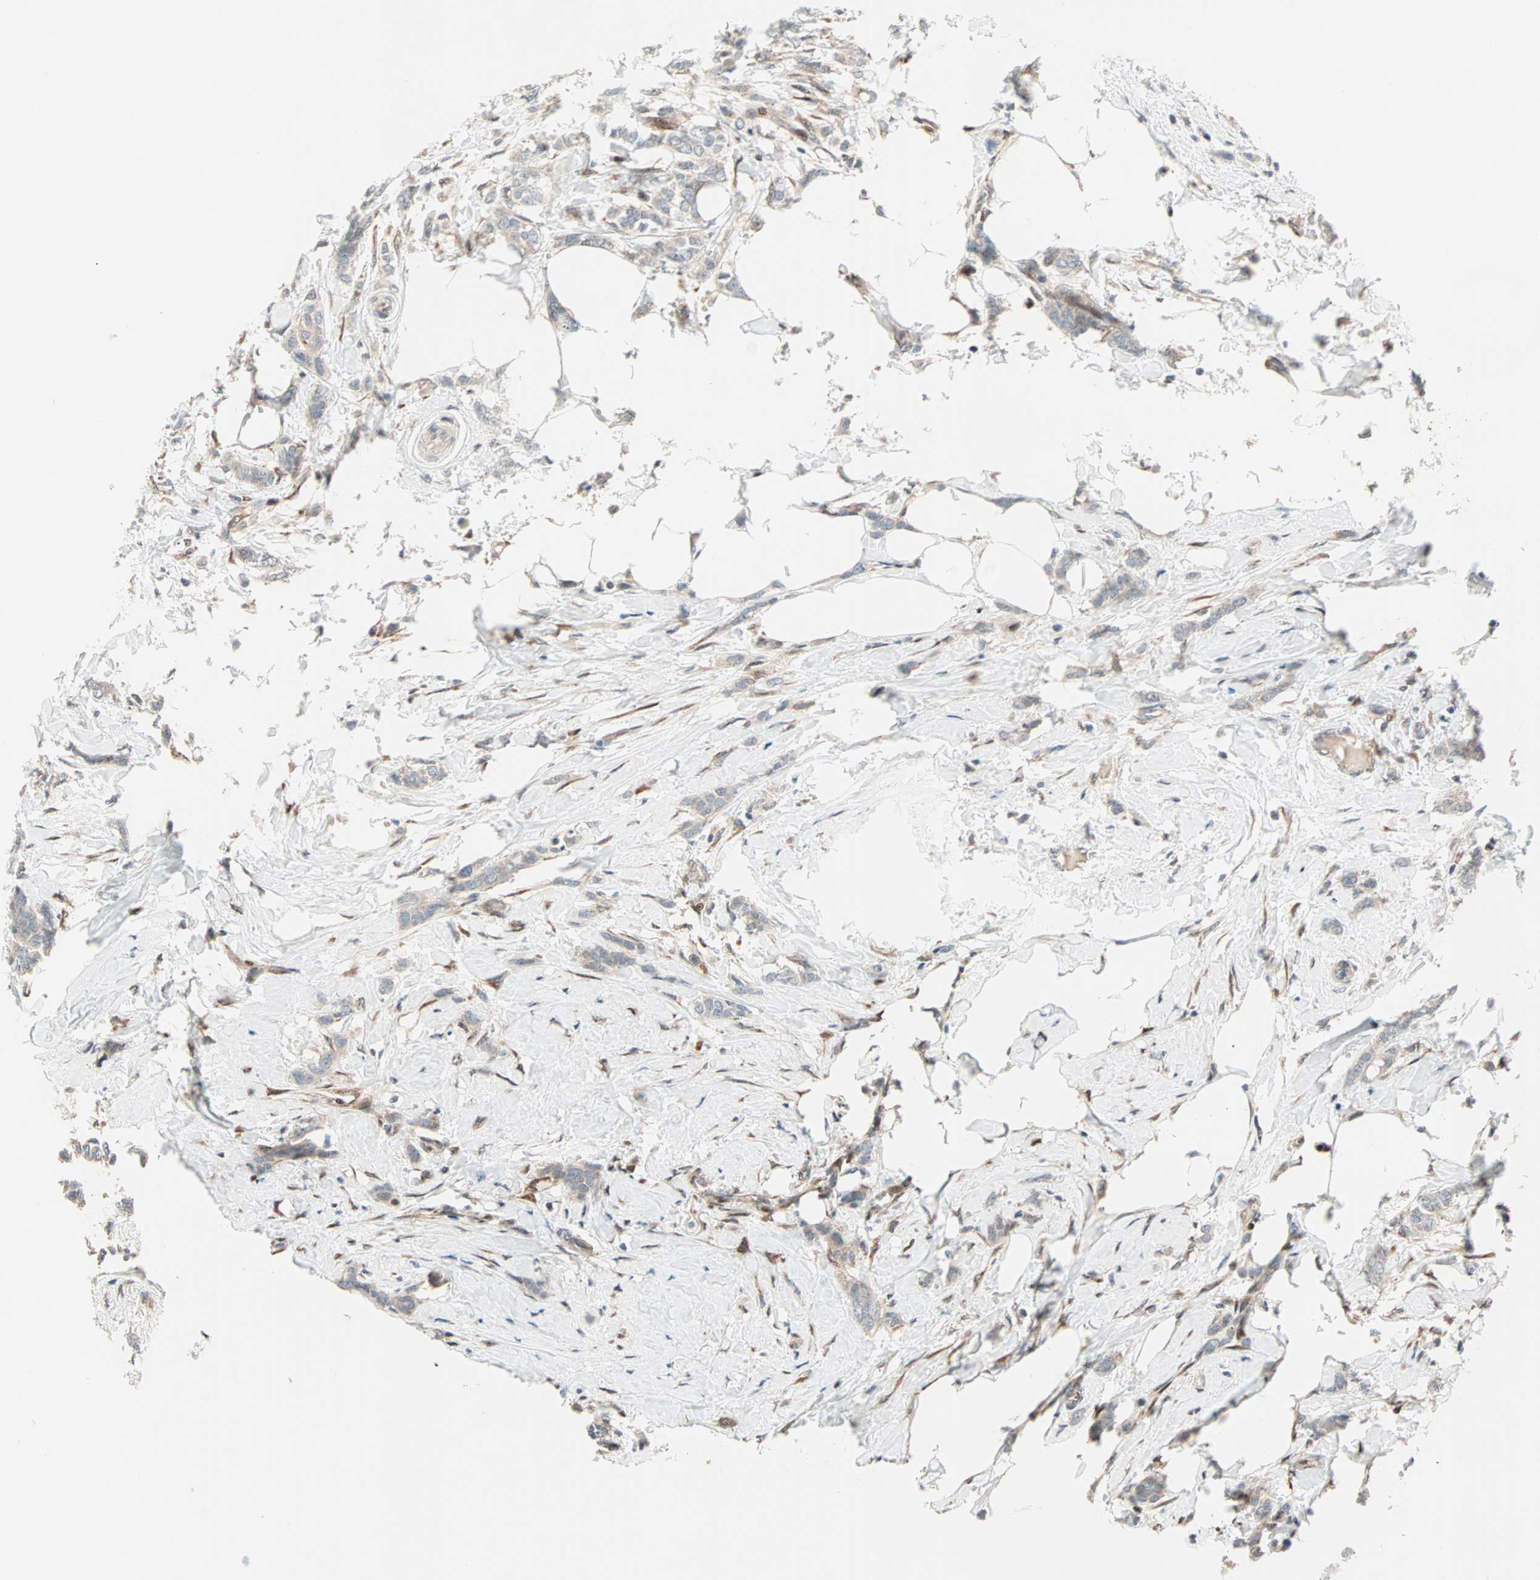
{"staining": {"intensity": "weak", "quantity": ">75%", "location": "cytoplasmic/membranous"}, "tissue": "breast cancer", "cell_type": "Tumor cells", "image_type": "cancer", "snomed": [{"axis": "morphology", "description": "Lobular carcinoma, in situ"}, {"axis": "morphology", "description": "Lobular carcinoma"}, {"axis": "topography", "description": "Breast"}], "caption": "About >75% of tumor cells in human breast cancer (lobular carcinoma) demonstrate weak cytoplasmic/membranous protein staining as visualized by brown immunohistochemical staining.", "gene": "HECW1", "patient": {"sex": "female", "age": 41}}